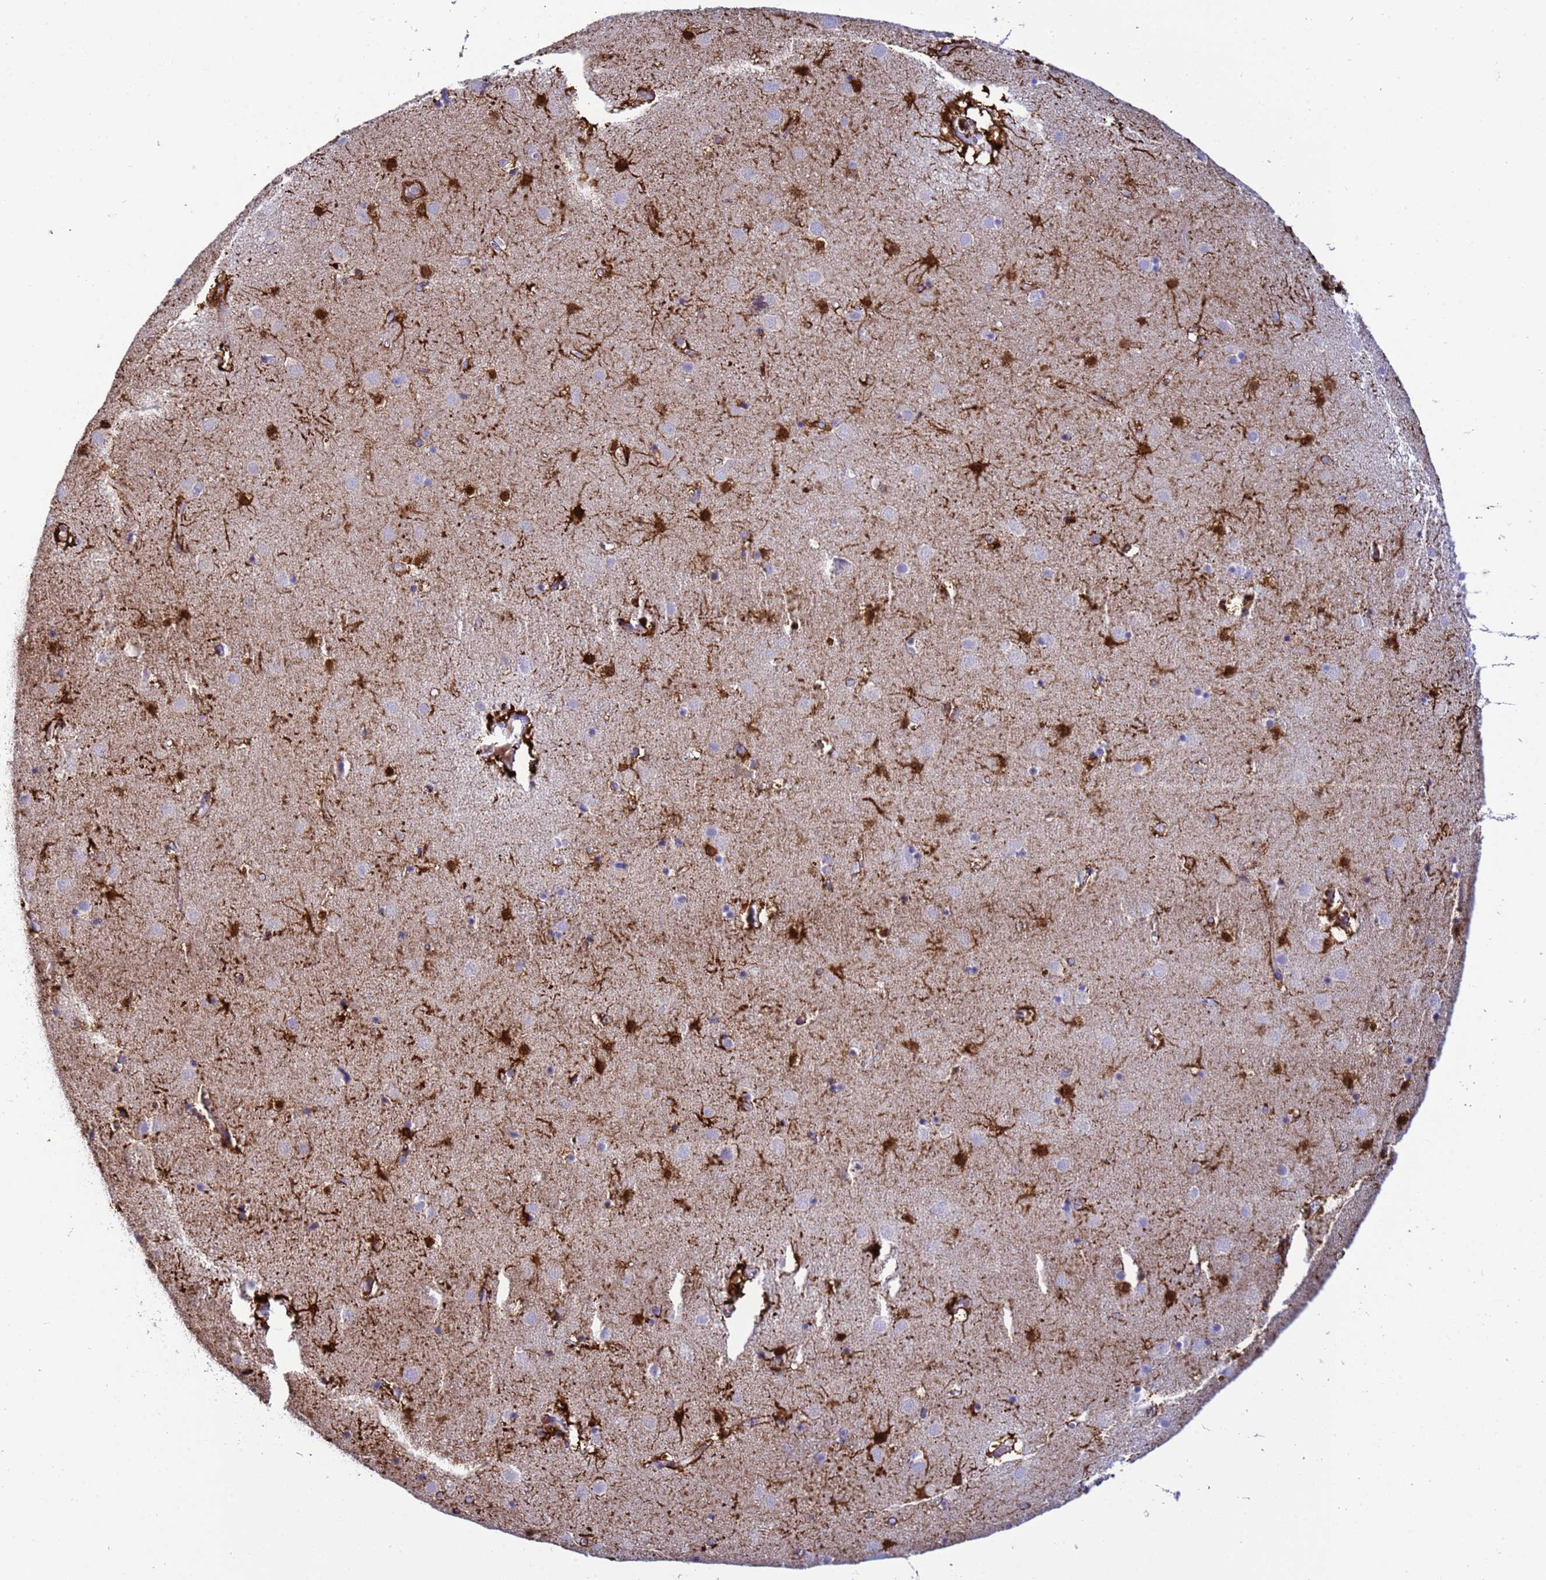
{"staining": {"intensity": "strong", "quantity": "25%-75%", "location": "cytoplasmic/membranous,nuclear"}, "tissue": "caudate", "cell_type": "Glial cells", "image_type": "normal", "snomed": [{"axis": "morphology", "description": "Normal tissue, NOS"}, {"axis": "topography", "description": "Lateral ventricle wall"}], "caption": "Glial cells demonstrate strong cytoplasmic/membranous,nuclear expression in about 25%-75% of cells in benign caudate. Immunohistochemistry (ihc) stains the protein of interest in brown and the nuclei are stained blue.", "gene": "EZR", "patient": {"sex": "male", "age": 70}}